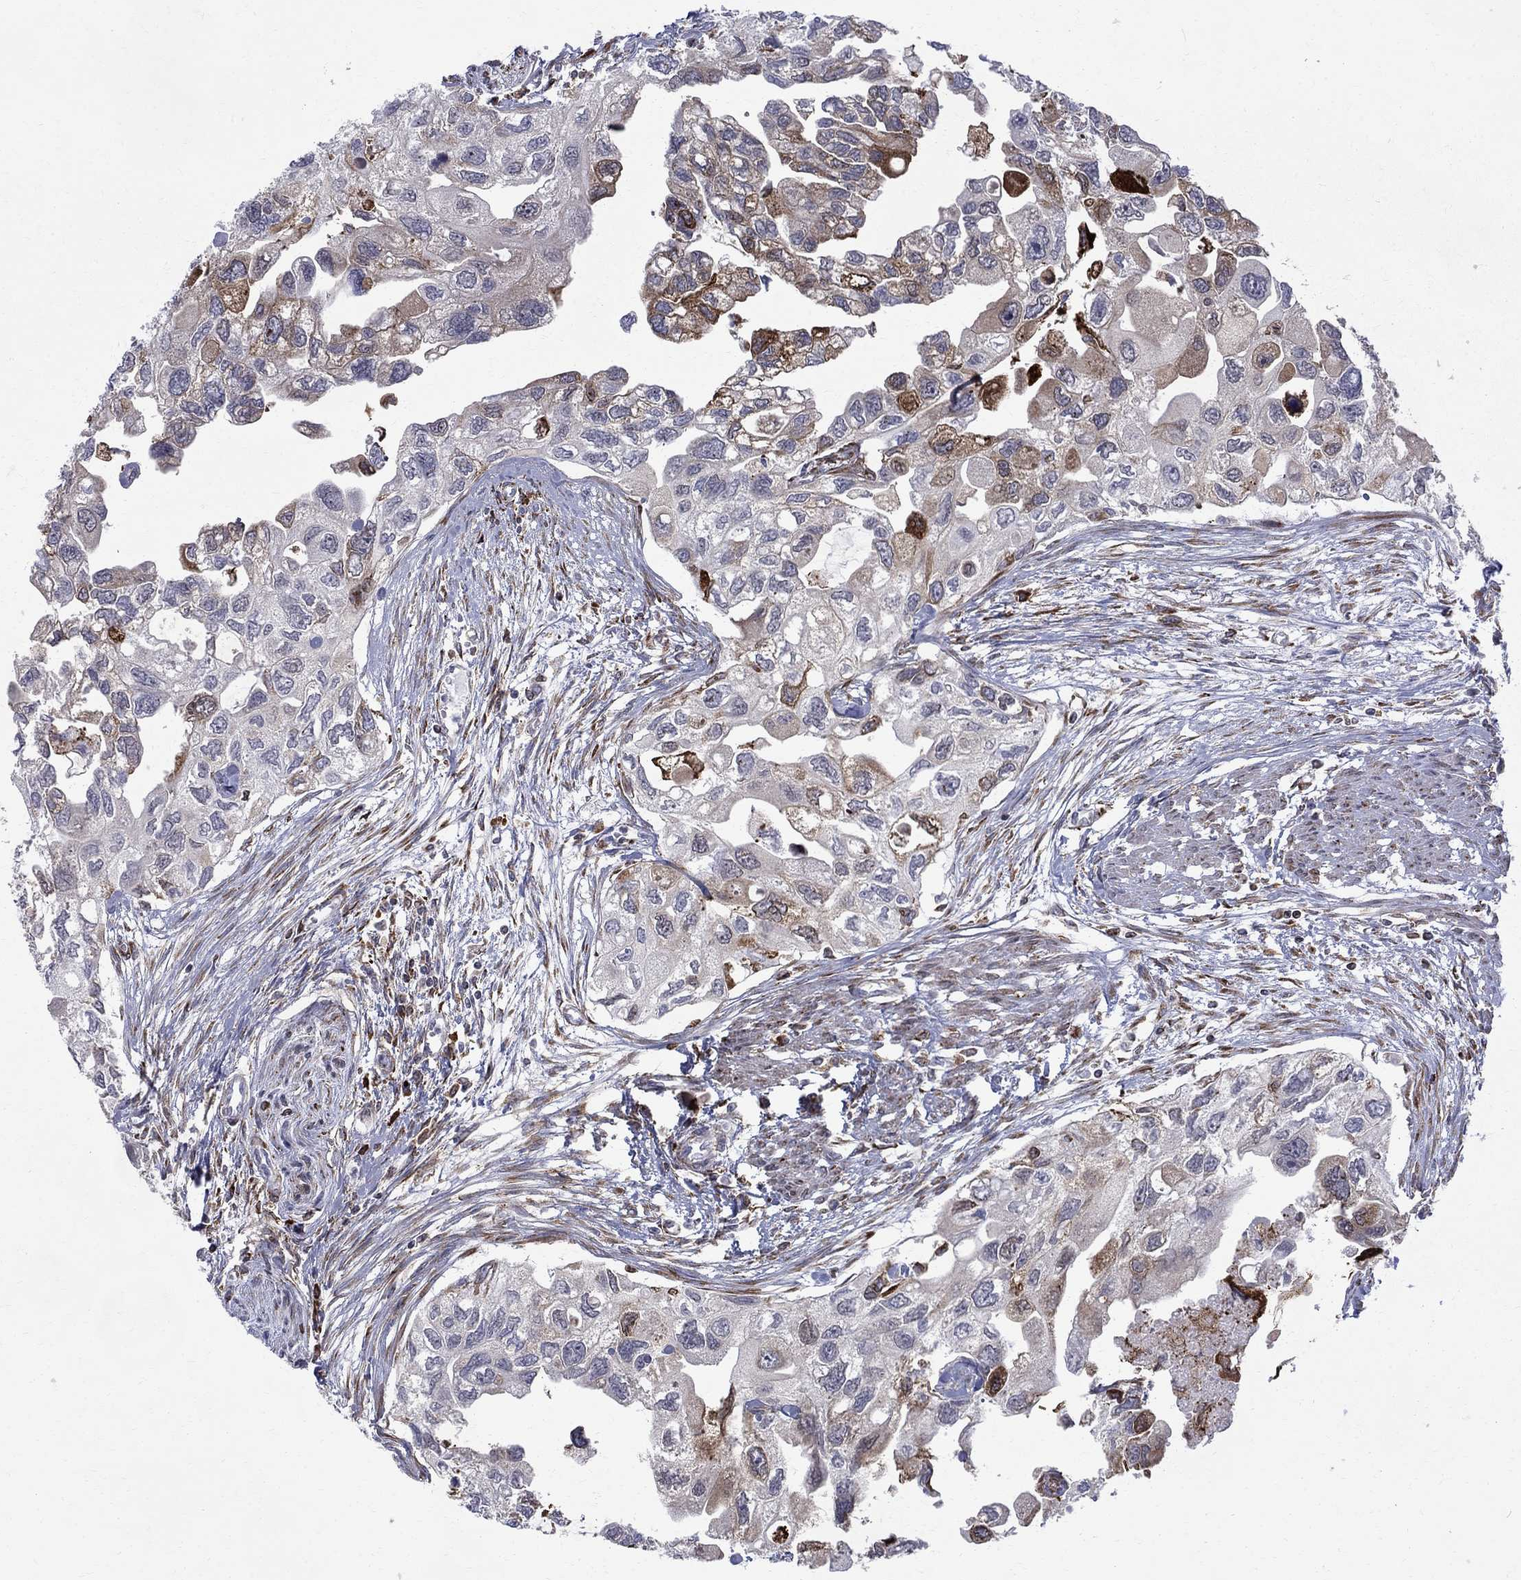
{"staining": {"intensity": "strong", "quantity": "<25%", "location": "cytoplasmic/membranous"}, "tissue": "urothelial cancer", "cell_type": "Tumor cells", "image_type": "cancer", "snomed": [{"axis": "morphology", "description": "Urothelial carcinoma, High grade"}, {"axis": "topography", "description": "Urinary bladder"}], "caption": "A medium amount of strong cytoplasmic/membranous positivity is seen in approximately <25% of tumor cells in high-grade urothelial carcinoma tissue.", "gene": "CAB39L", "patient": {"sex": "male", "age": 59}}